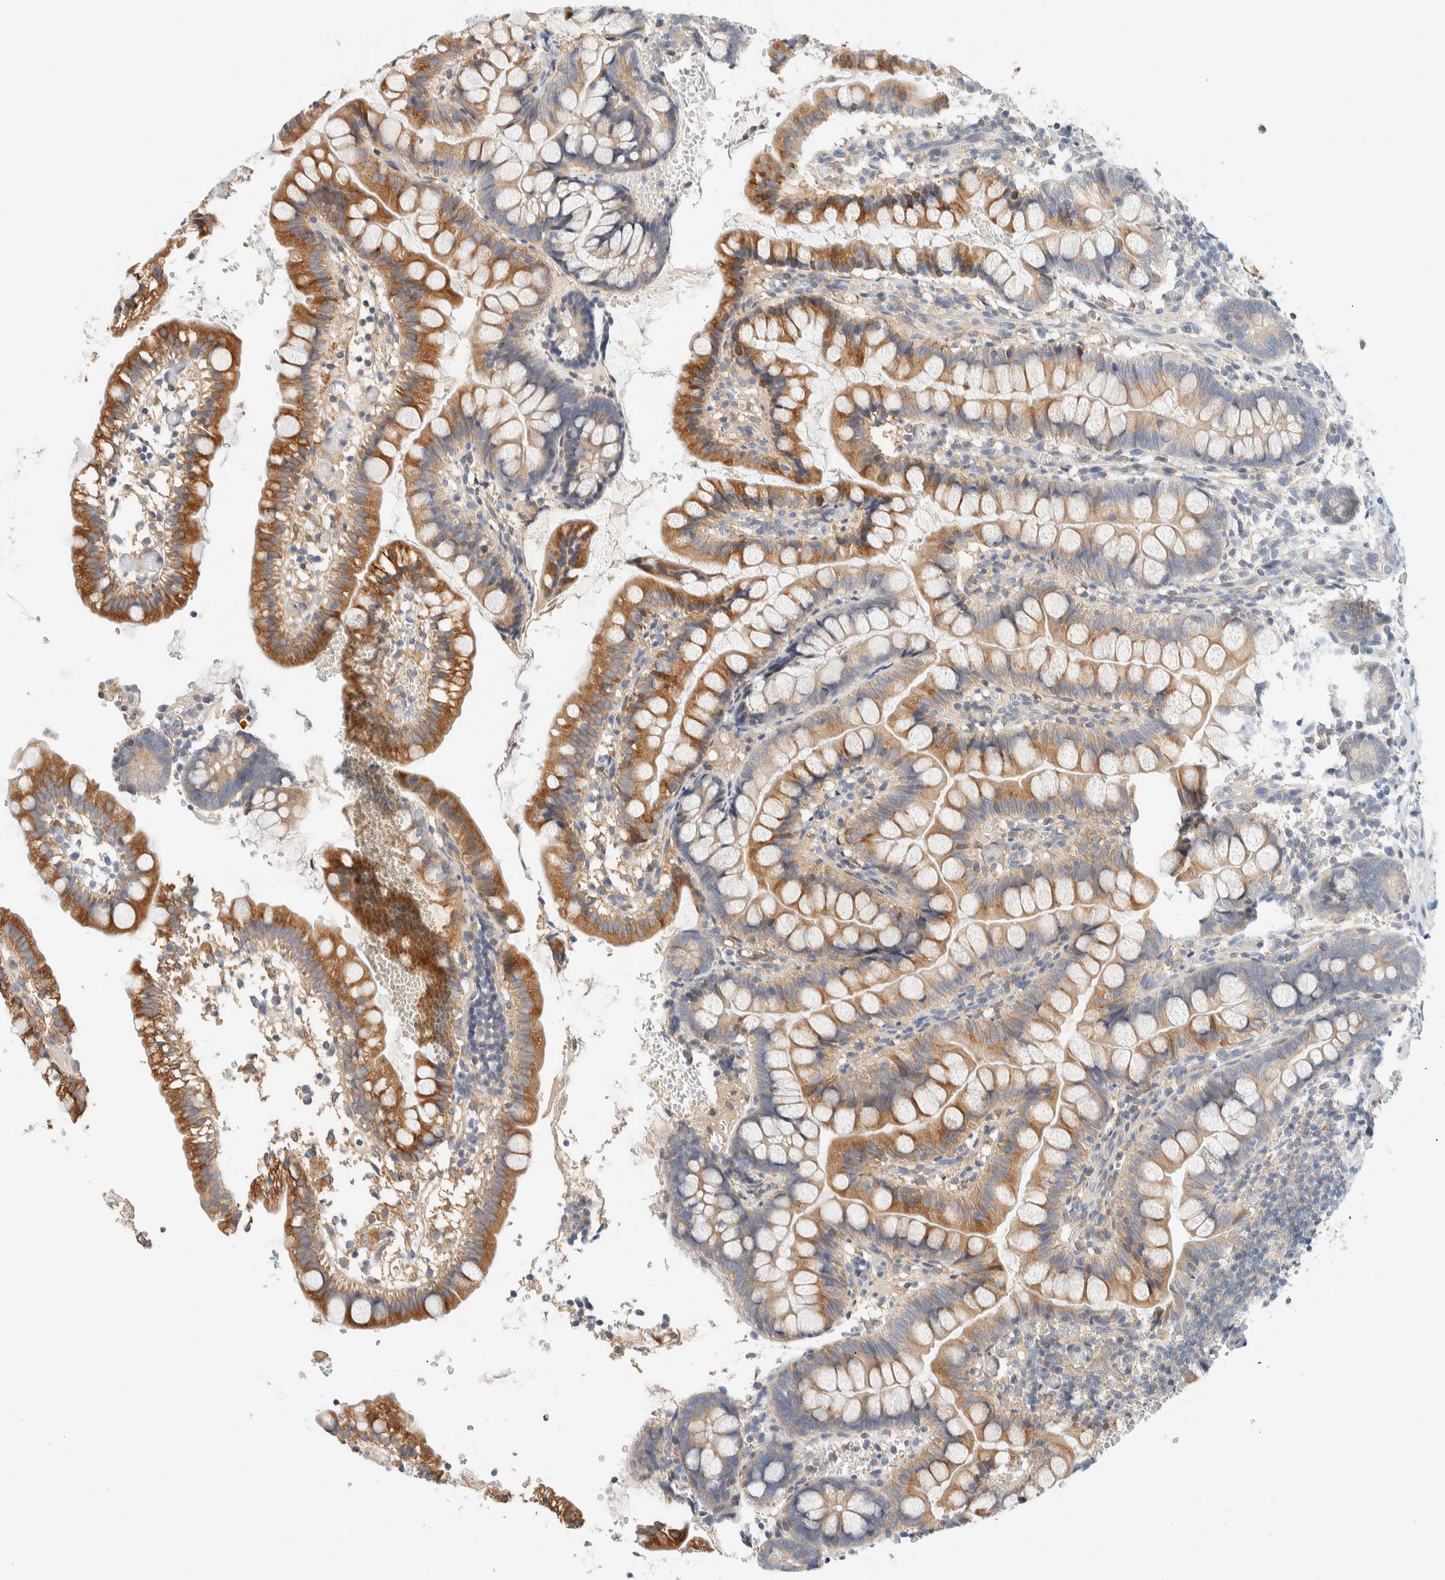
{"staining": {"intensity": "strong", "quantity": "25%-75%", "location": "cytoplasmic/membranous"}, "tissue": "small intestine", "cell_type": "Glandular cells", "image_type": "normal", "snomed": [{"axis": "morphology", "description": "Normal tissue, NOS"}, {"axis": "morphology", "description": "Developmental malformation"}, {"axis": "topography", "description": "Small intestine"}], "caption": "Immunohistochemistry of benign small intestine exhibits high levels of strong cytoplasmic/membranous staining in approximately 25%-75% of glandular cells.", "gene": "SUMF2", "patient": {"sex": "male"}}